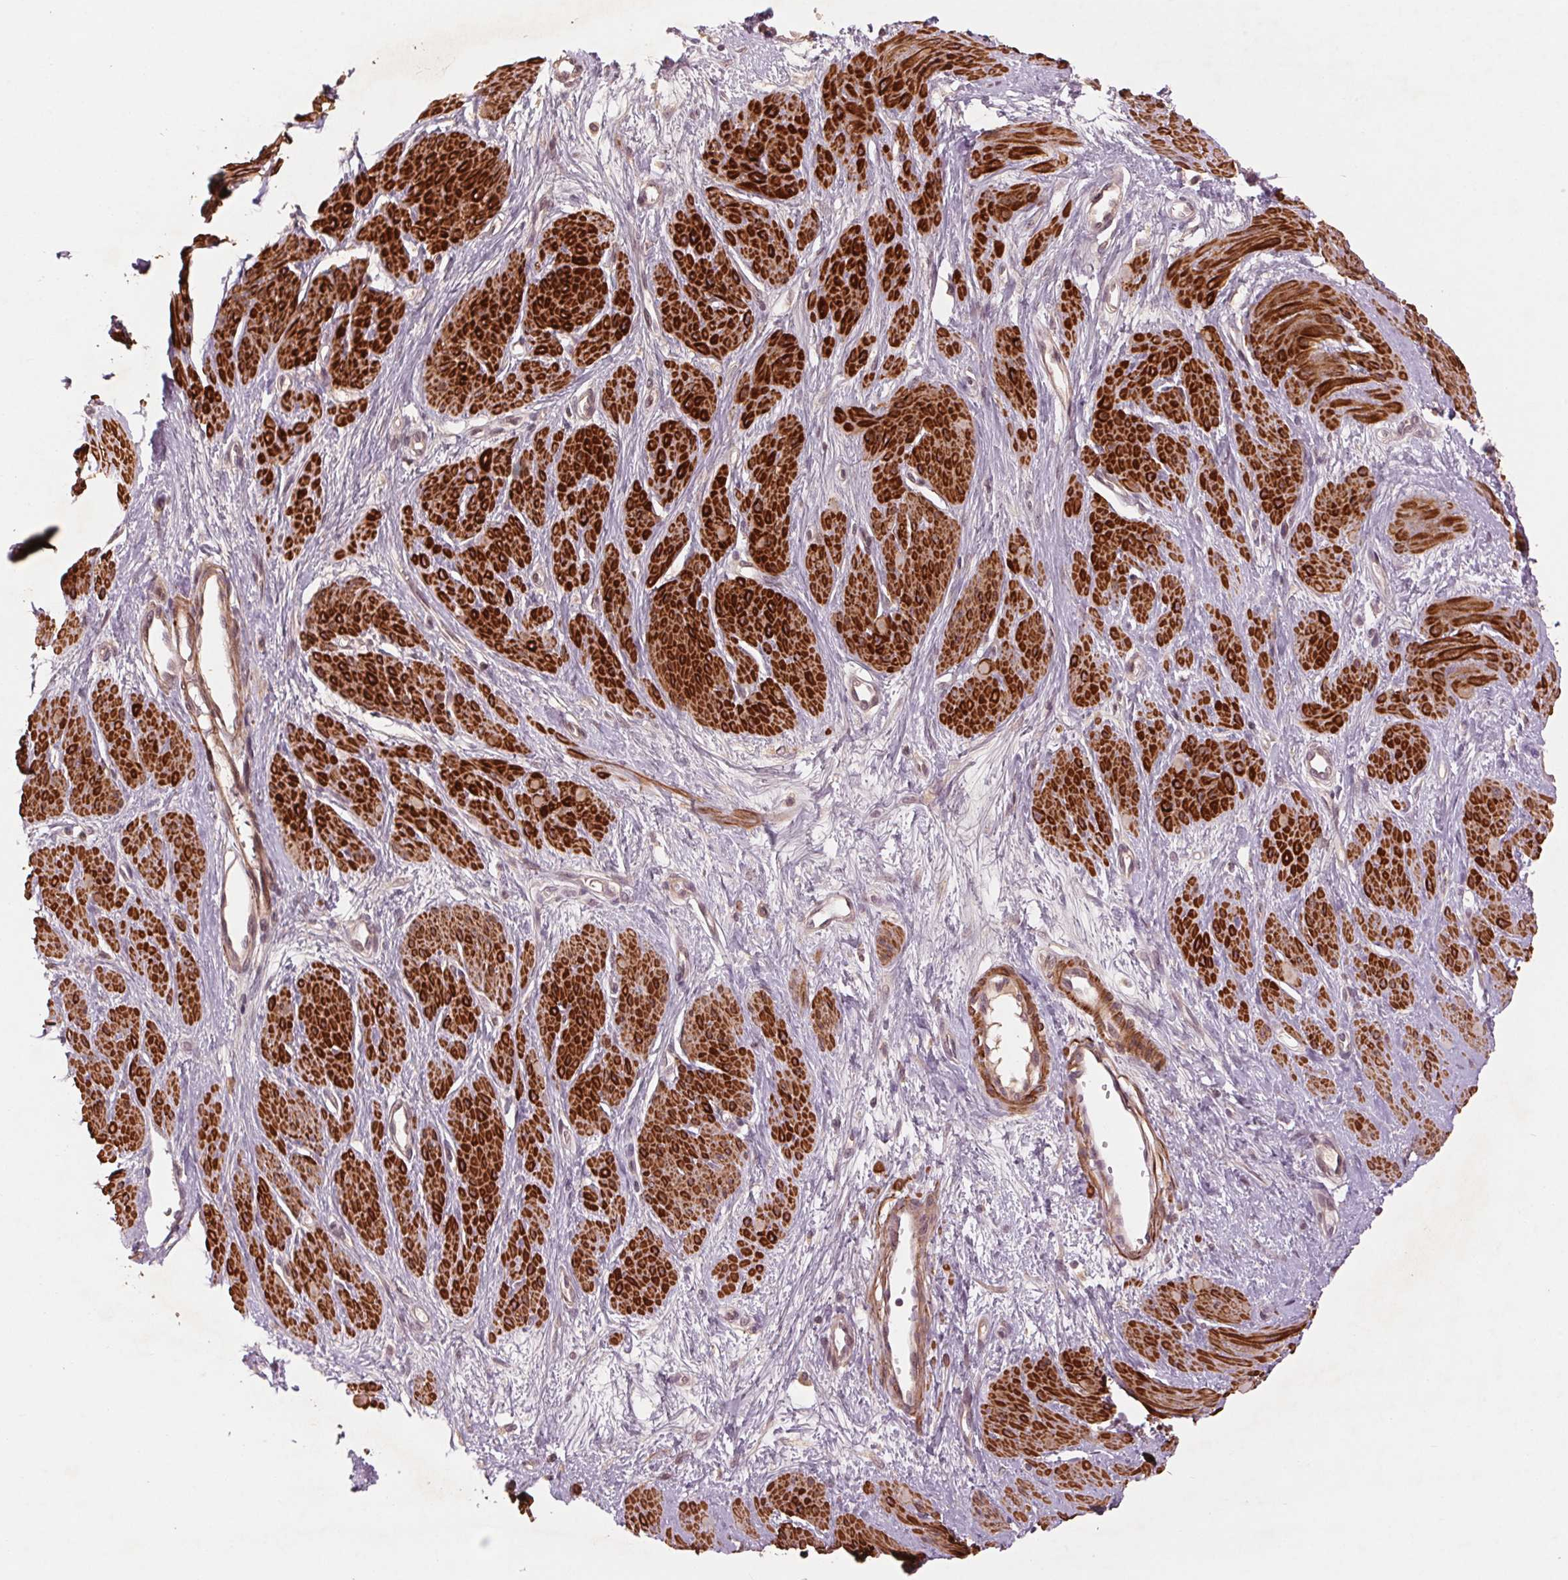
{"staining": {"intensity": "strong", "quantity": ">75%", "location": "cytoplasmic/membranous"}, "tissue": "smooth muscle", "cell_type": "Smooth muscle cells", "image_type": "normal", "snomed": [{"axis": "morphology", "description": "Normal tissue, NOS"}, {"axis": "topography", "description": "Smooth muscle"}, {"axis": "topography", "description": "Uterus"}], "caption": "Protein expression by immunohistochemistry demonstrates strong cytoplasmic/membranous expression in approximately >75% of smooth muscle cells in benign smooth muscle. The staining is performed using DAB (3,3'-diaminobenzidine) brown chromogen to label protein expression. The nuclei are counter-stained blue using hematoxylin.", "gene": "SMLR1", "patient": {"sex": "female", "age": 39}}